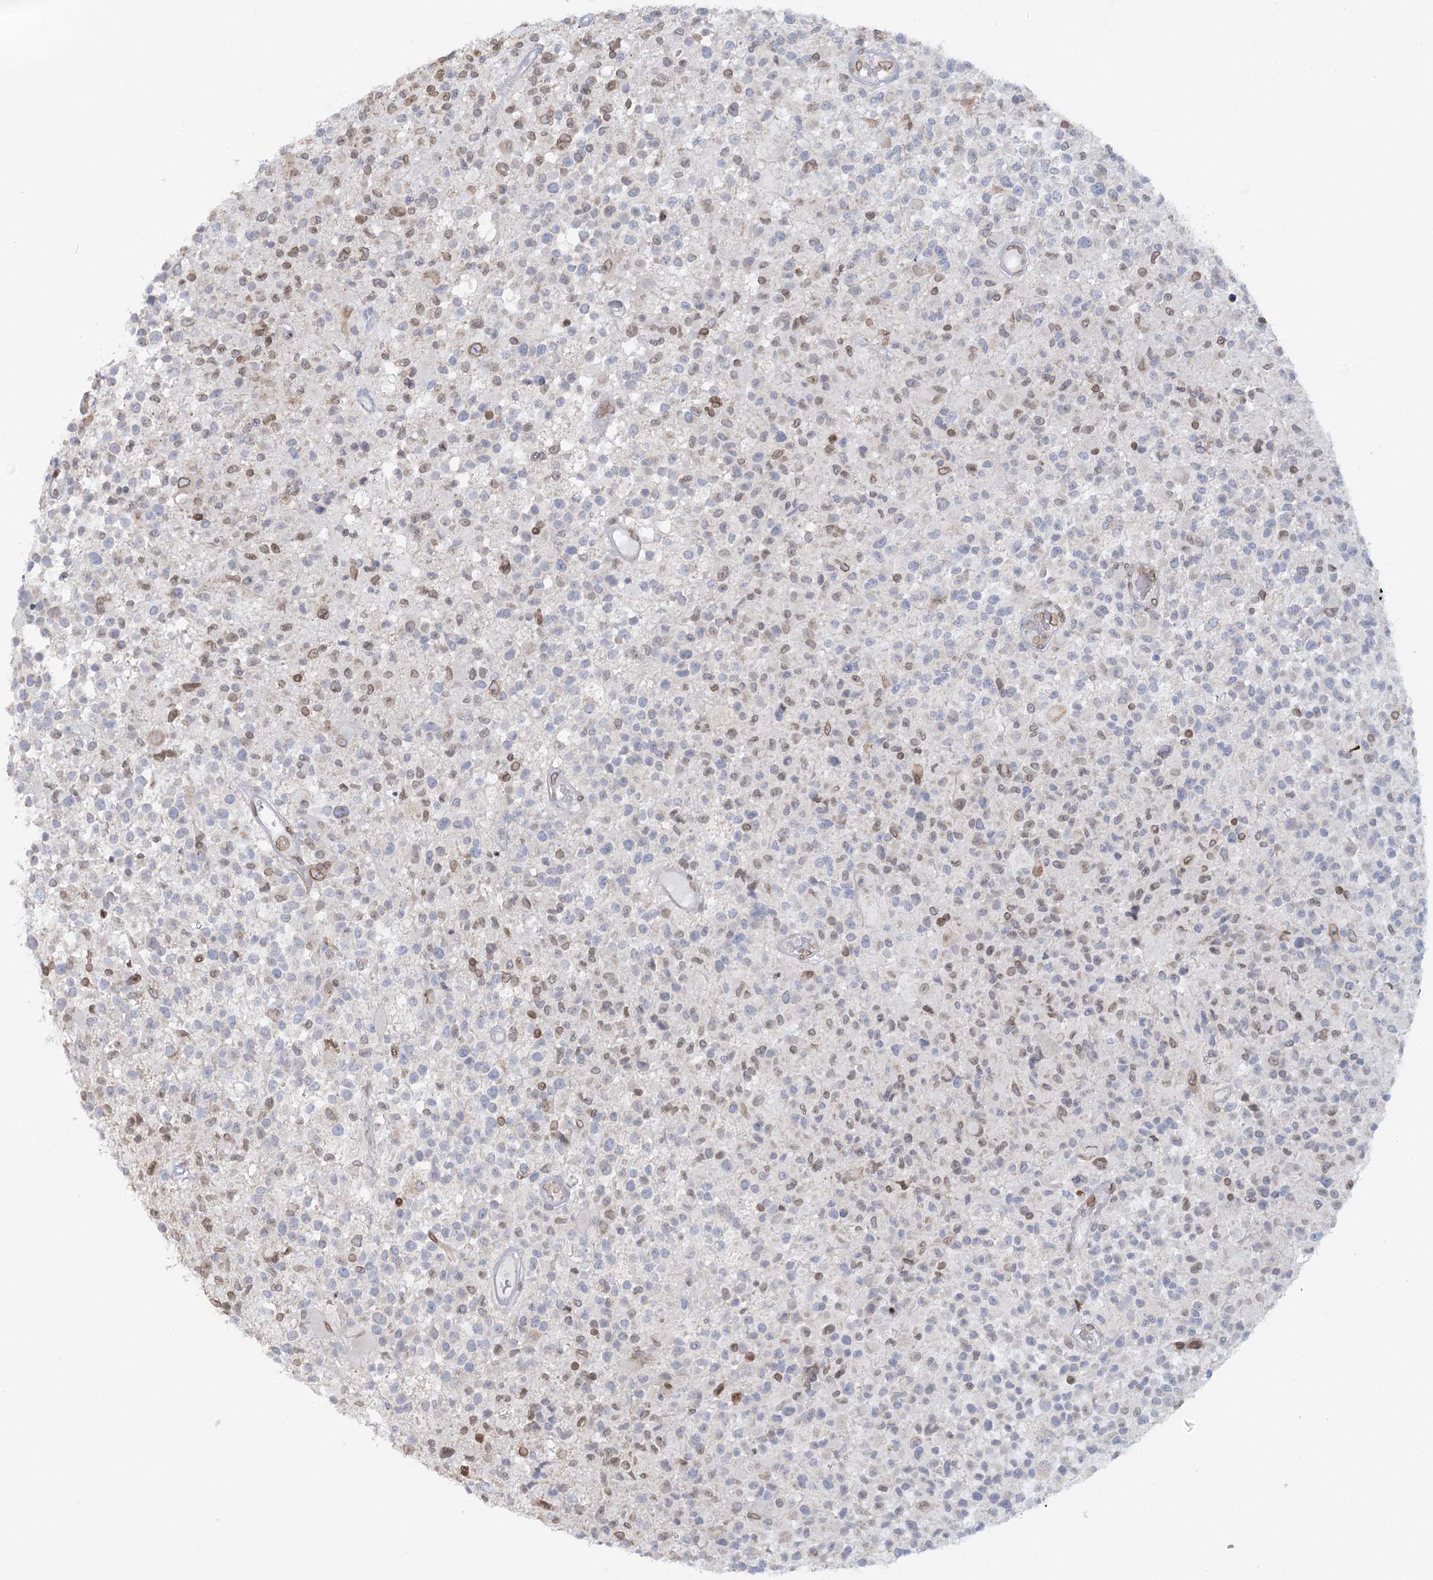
{"staining": {"intensity": "moderate", "quantity": "<25%", "location": "cytoplasmic/membranous,nuclear"}, "tissue": "glioma", "cell_type": "Tumor cells", "image_type": "cancer", "snomed": [{"axis": "morphology", "description": "Glioma, malignant, High grade"}, {"axis": "morphology", "description": "Glioblastoma, NOS"}, {"axis": "topography", "description": "Brain"}], "caption": "High-magnification brightfield microscopy of glioblastoma stained with DAB (3,3'-diaminobenzidine) (brown) and counterstained with hematoxylin (blue). tumor cells exhibit moderate cytoplasmic/membranous and nuclear staining is seen in about<25% of cells.", "gene": "VWA5A", "patient": {"sex": "male", "age": 60}}